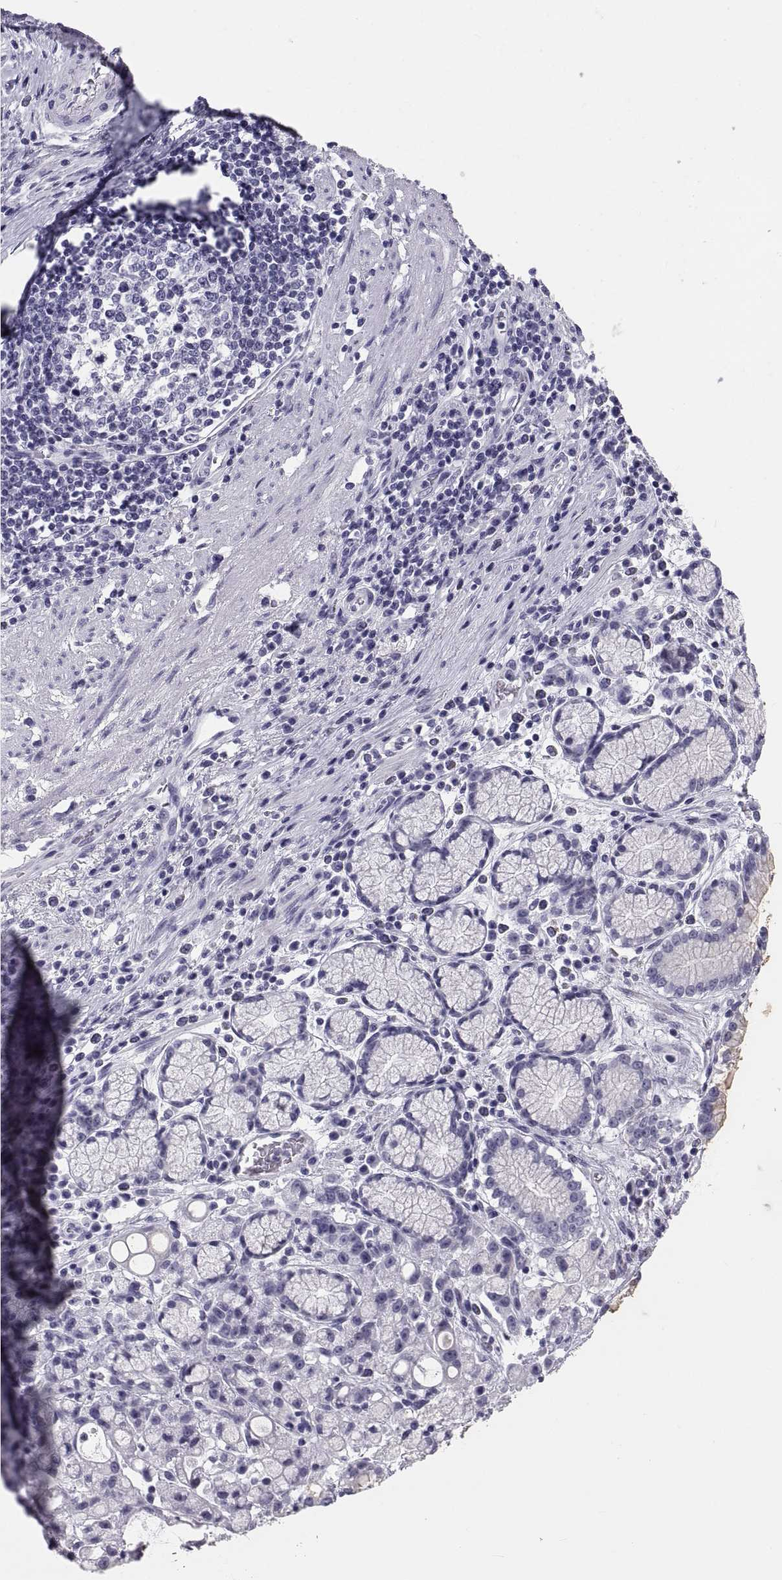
{"staining": {"intensity": "negative", "quantity": "none", "location": "none"}, "tissue": "stomach cancer", "cell_type": "Tumor cells", "image_type": "cancer", "snomed": [{"axis": "morphology", "description": "Adenocarcinoma, NOS"}, {"axis": "topography", "description": "Stomach"}], "caption": "DAB immunohistochemical staining of adenocarcinoma (stomach) demonstrates no significant expression in tumor cells.", "gene": "CRISP1", "patient": {"sex": "male", "age": 58}}